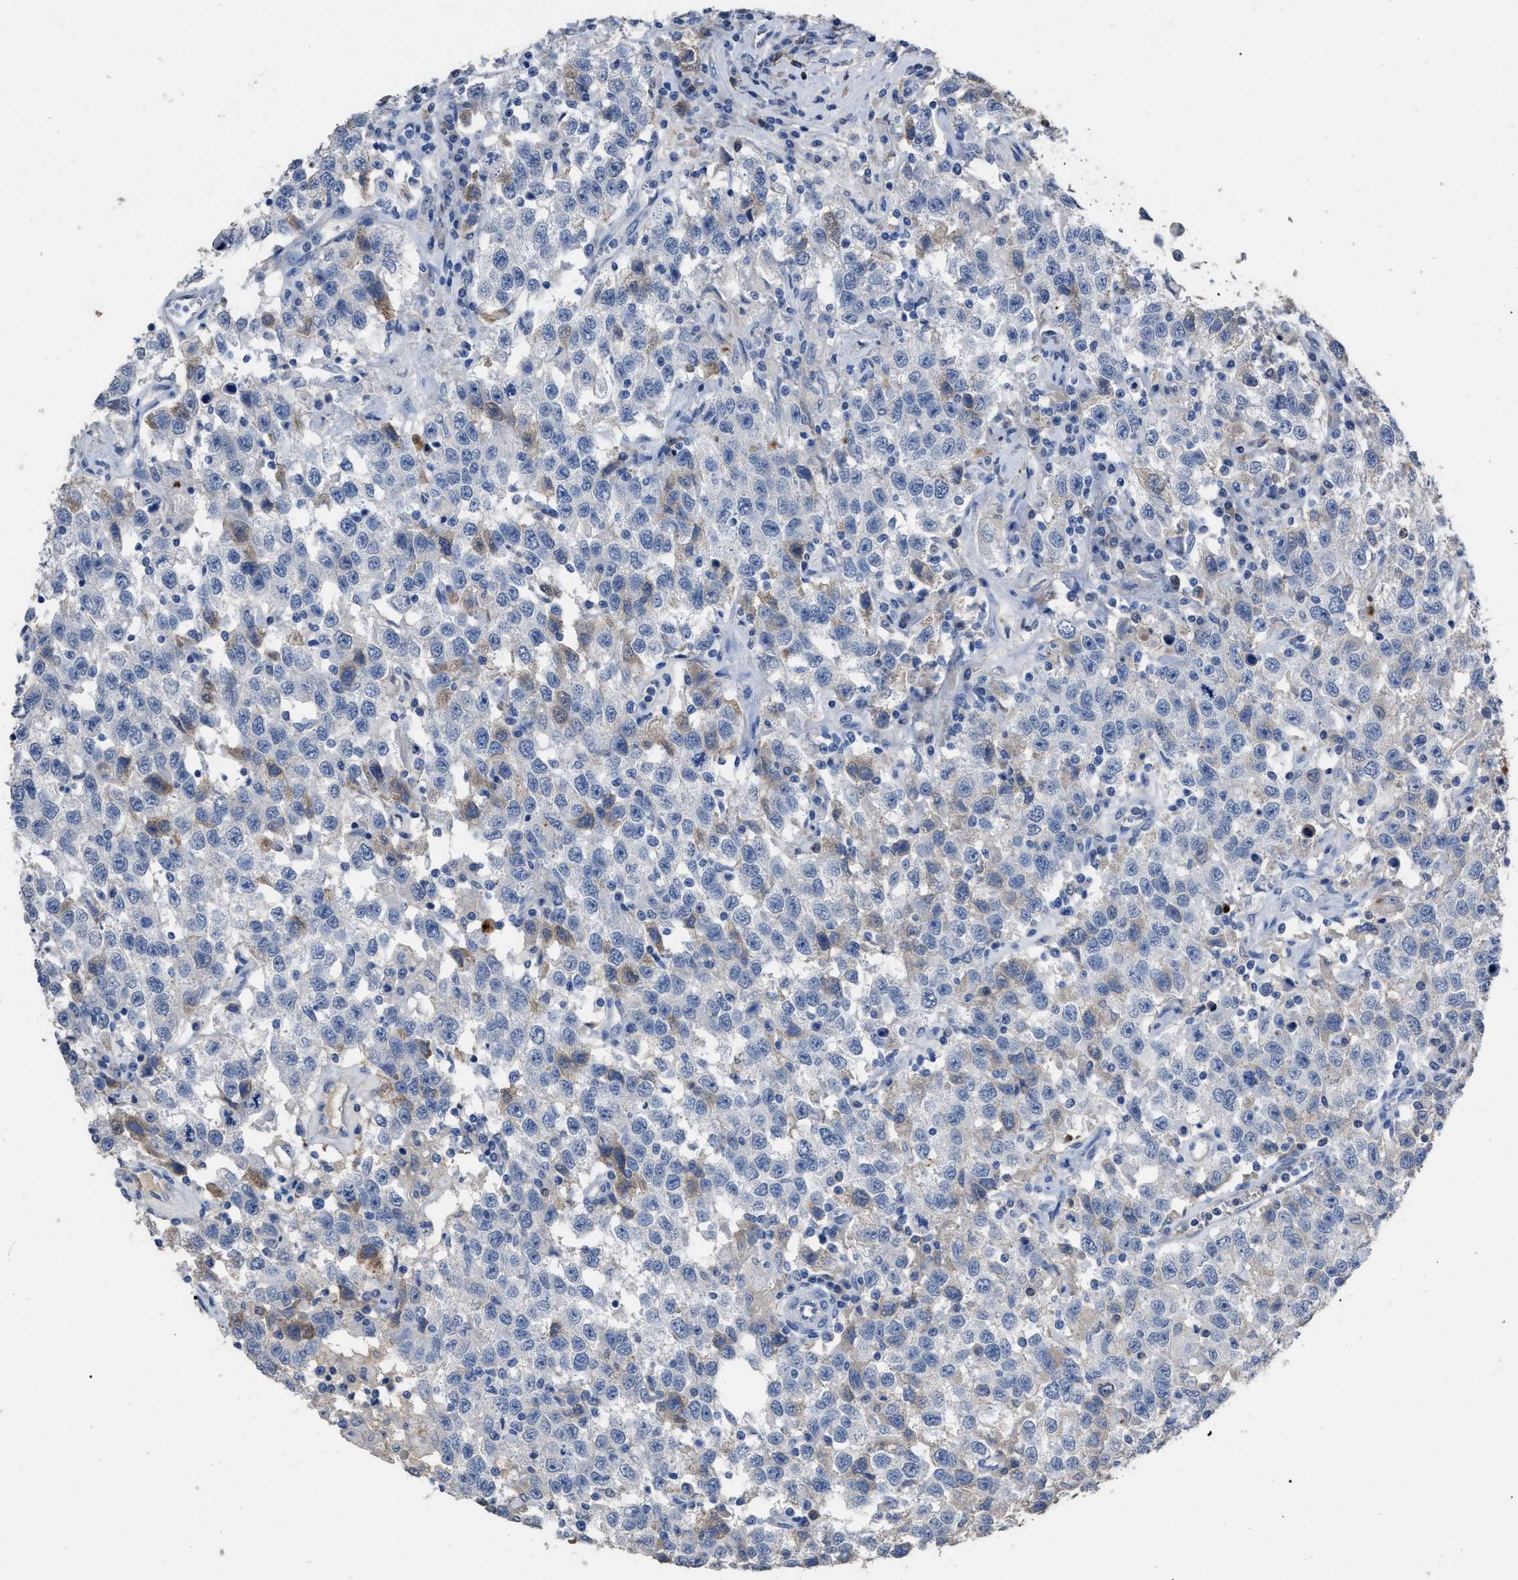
{"staining": {"intensity": "moderate", "quantity": "<25%", "location": "cytoplasmic/membranous"}, "tissue": "testis cancer", "cell_type": "Tumor cells", "image_type": "cancer", "snomed": [{"axis": "morphology", "description": "Seminoma, NOS"}, {"axis": "topography", "description": "Testis"}], "caption": "Testis cancer (seminoma) stained for a protein (brown) displays moderate cytoplasmic/membranous positive expression in approximately <25% of tumor cells.", "gene": "HABP2", "patient": {"sex": "male", "age": 41}}